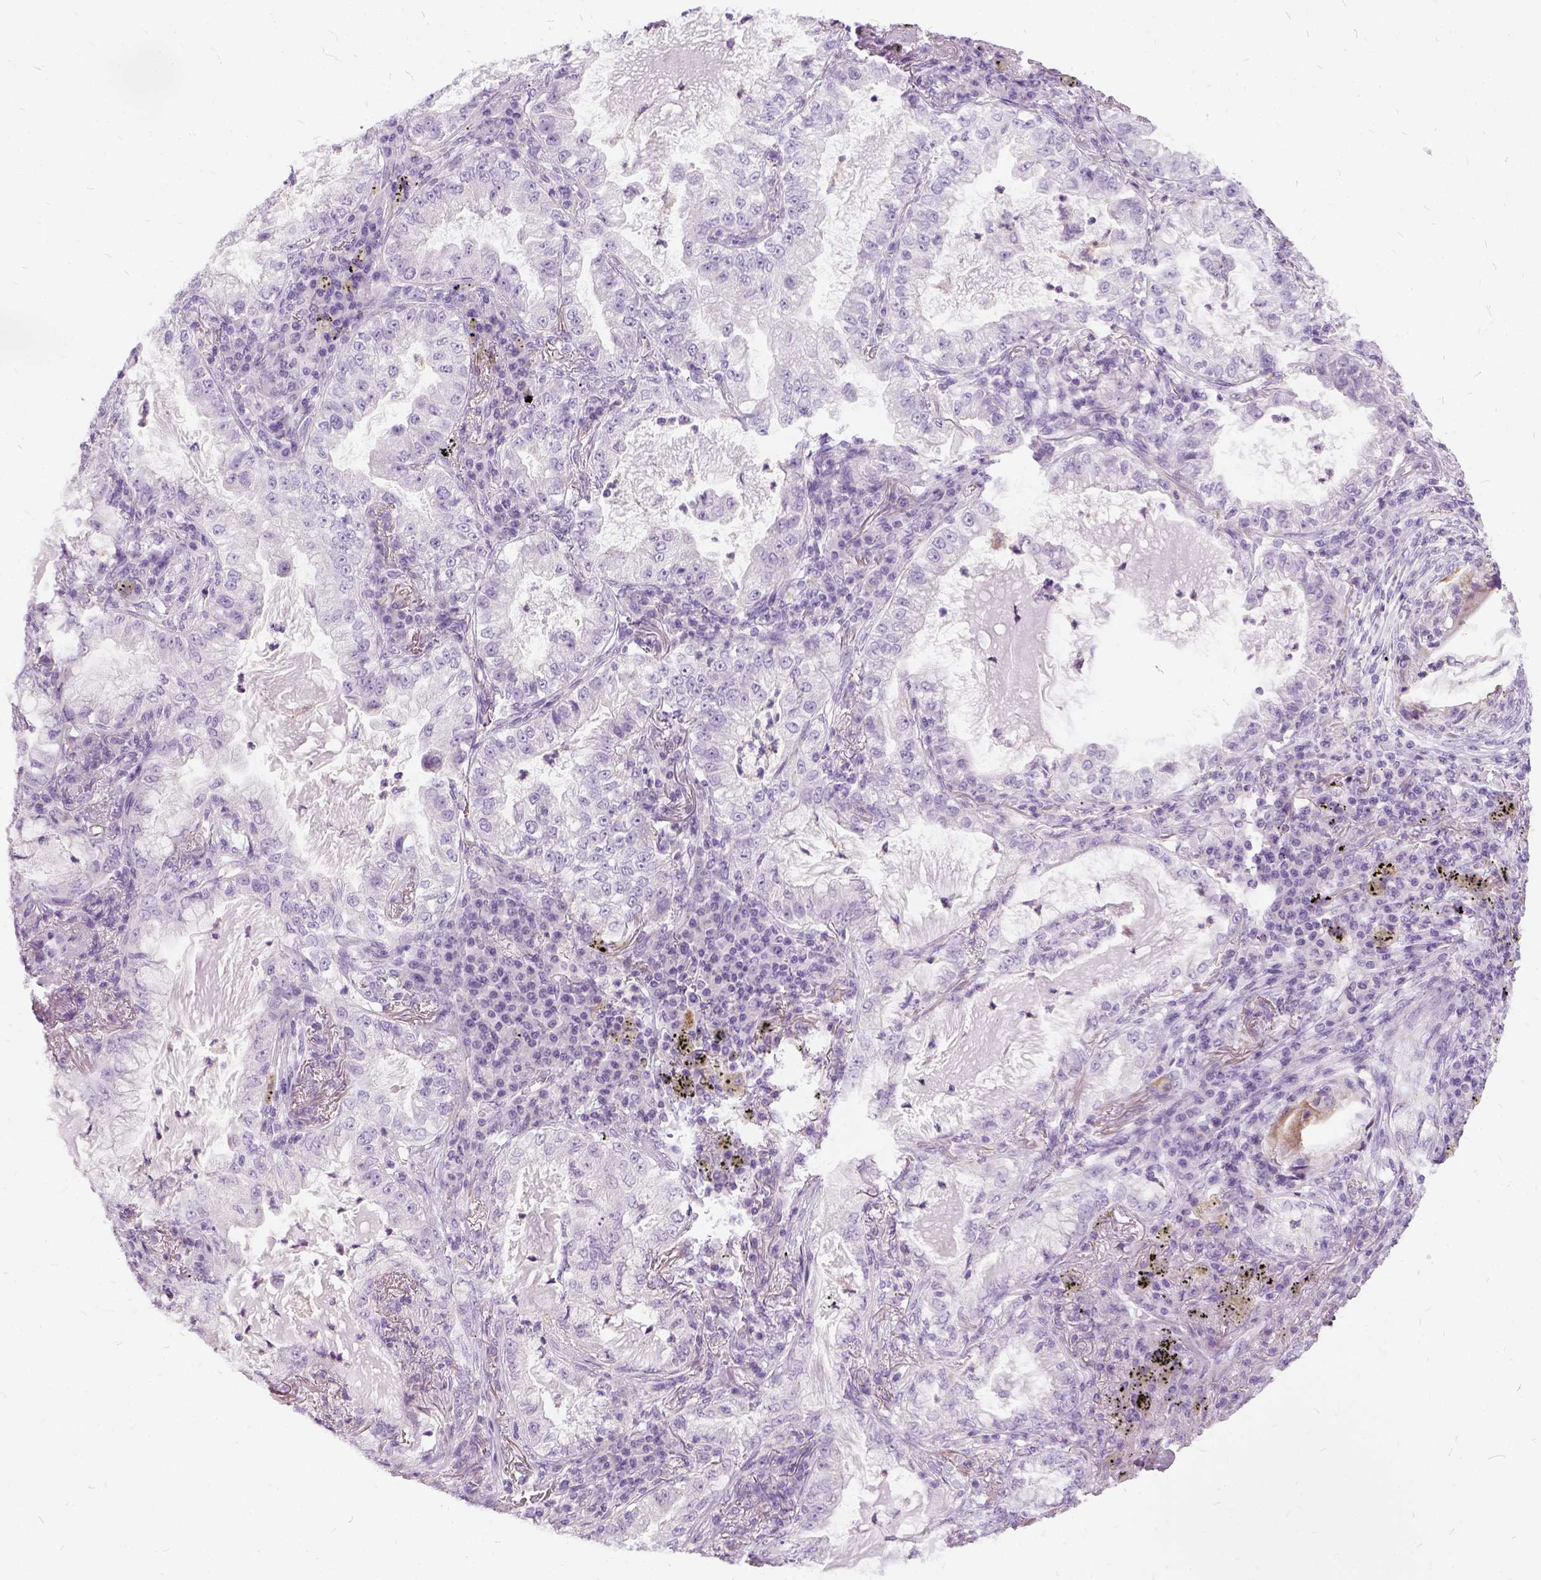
{"staining": {"intensity": "negative", "quantity": "none", "location": "none"}, "tissue": "lung cancer", "cell_type": "Tumor cells", "image_type": "cancer", "snomed": [{"axis": "morphology", "description": "Adenocarcinoma, NOS"}, {"axis": "topography", "description": "Lung"}], "caption": "DAB (3,3'-diaminobenzidine) immunohistochemical staining of human lung adenocarcinoma demonstrates no significant expression in tumor cells.", "gene": "FDX1", "patient": {"sex": "female", "age": 73}}